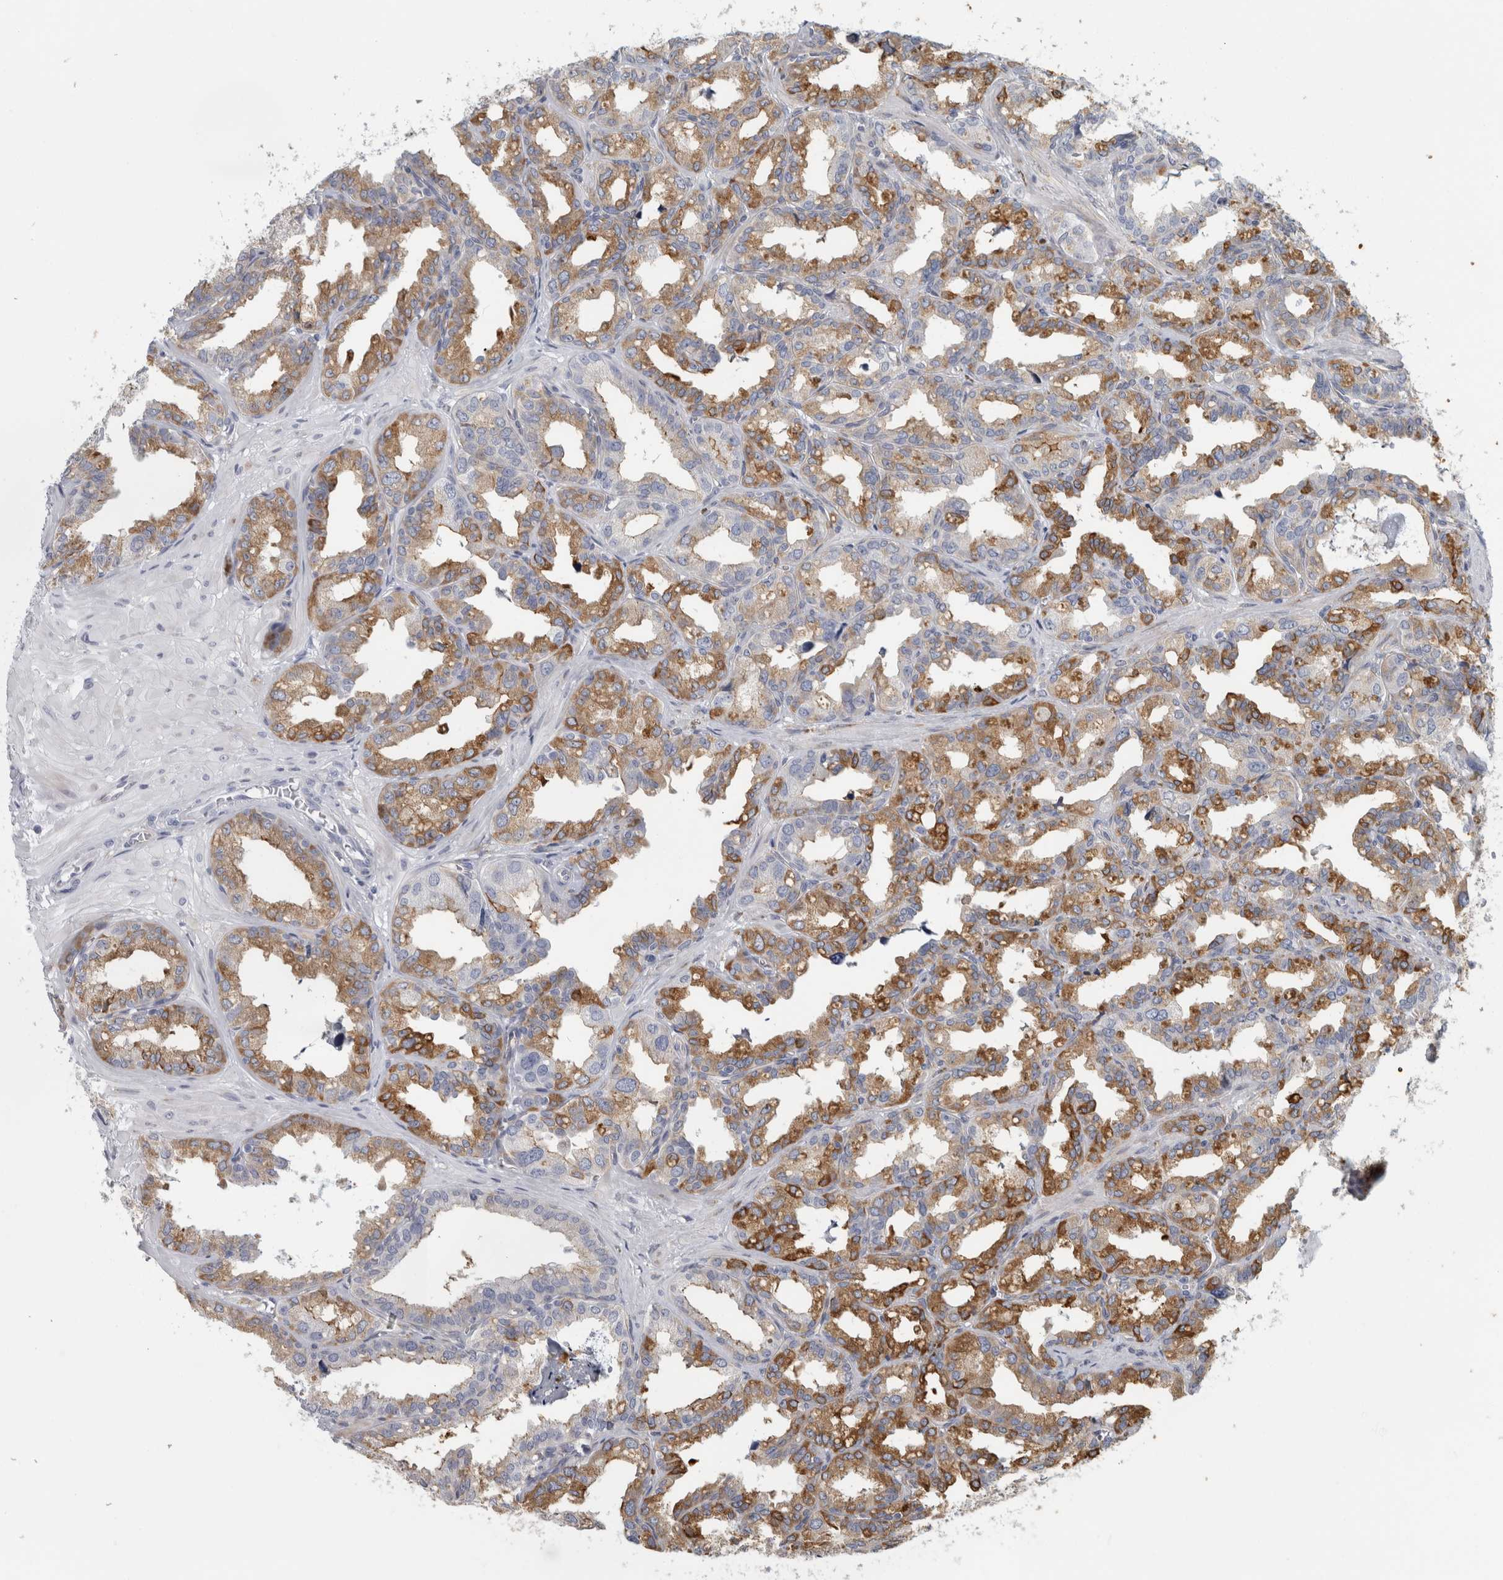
{"staining": {"intensity": "moderate", "quantity": ">75%", "location": "cytoplasmic/membranous"}, "tissue": "seminal vesicle", "cell_type": "Glandular cells", "image_type": "normal", "snomed": [{"axis": "morphology", "description": "Normal tissue, NOS"}, {"axis": "topography", "description": "Prostate"}, {"axis": "topography", "description": "Seminal veicle"}], "caption": "Immunohistochemistry (IHC) staining of unremarkable seminal vesicle, which displays medium levels of moderate cytoplasmic/membranous positivity in approximately >75% of glandular cells indicating moderate cytoplasmic/membranous protein expression. The staining was performed using DAB (3,3'-diaminobenzidine) (brown) for protein detection and nuclei were counterstained in hematoxylin (blue).", "gene": "B3GNT3", "patient": {"sex": "male", "age": 51}}